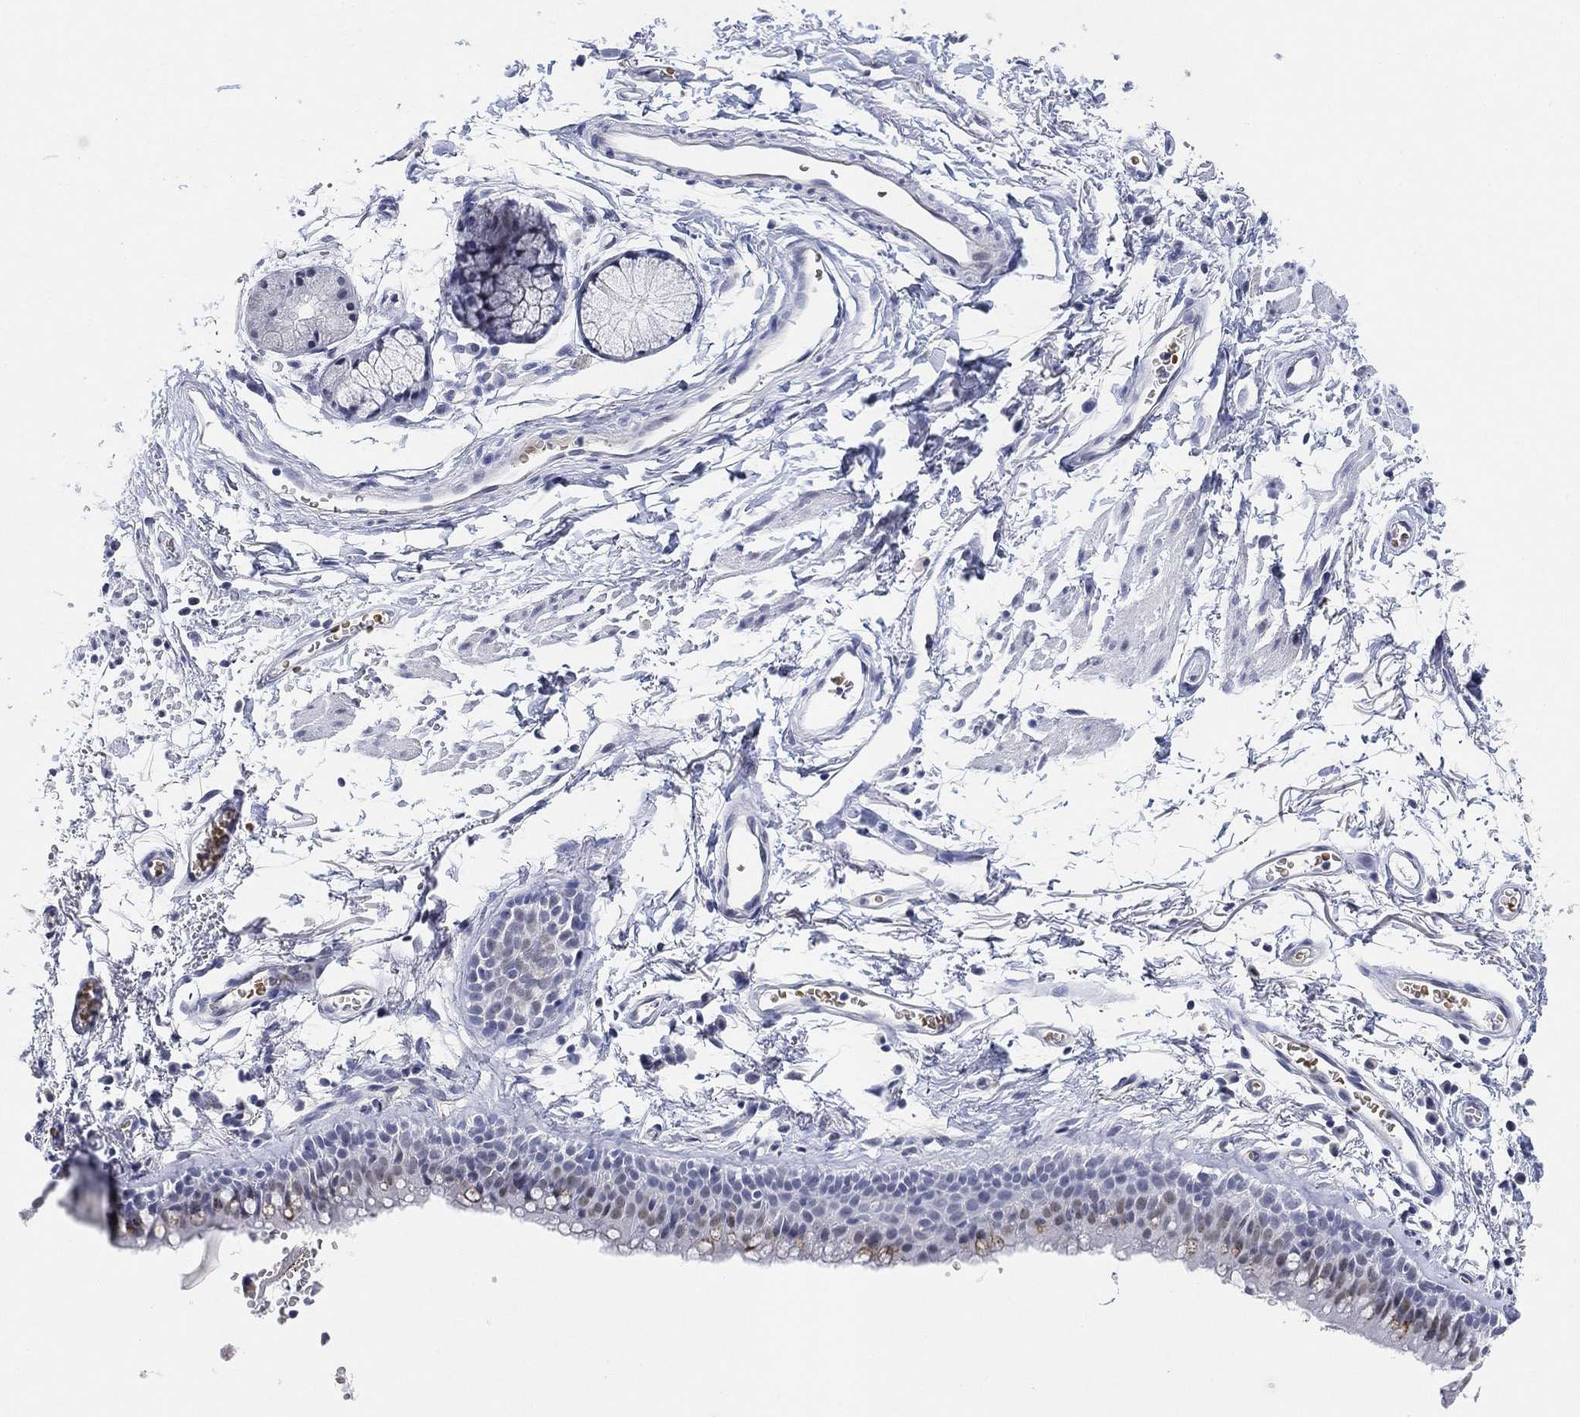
{"staining": {"intensity": "negative", "quantity": "none", "location": "none"}, "tissue": "adipose tissue", "cell_type": "Adipocytes", "image_type": "normal", "snomed": [{"axis": "morphology", "description": "Normal tissue, NOS"}, {"axis": "topography", "description": "Cartilage tissue"}, {"axis": "topography", "description": "Bronchus"}], "caption": "High power microscopy image of an IHC photomicrograph of unremarkable adipose tissue, revealing no significant positivity in adipocytes. The staining is performed using DAB (3,3'-diaminobenzidine) brown chromogen with nuclei counter-stained in using hematoxylin.", "gene": "PAX6", "patient": {"sex": "female", "age": 79}}